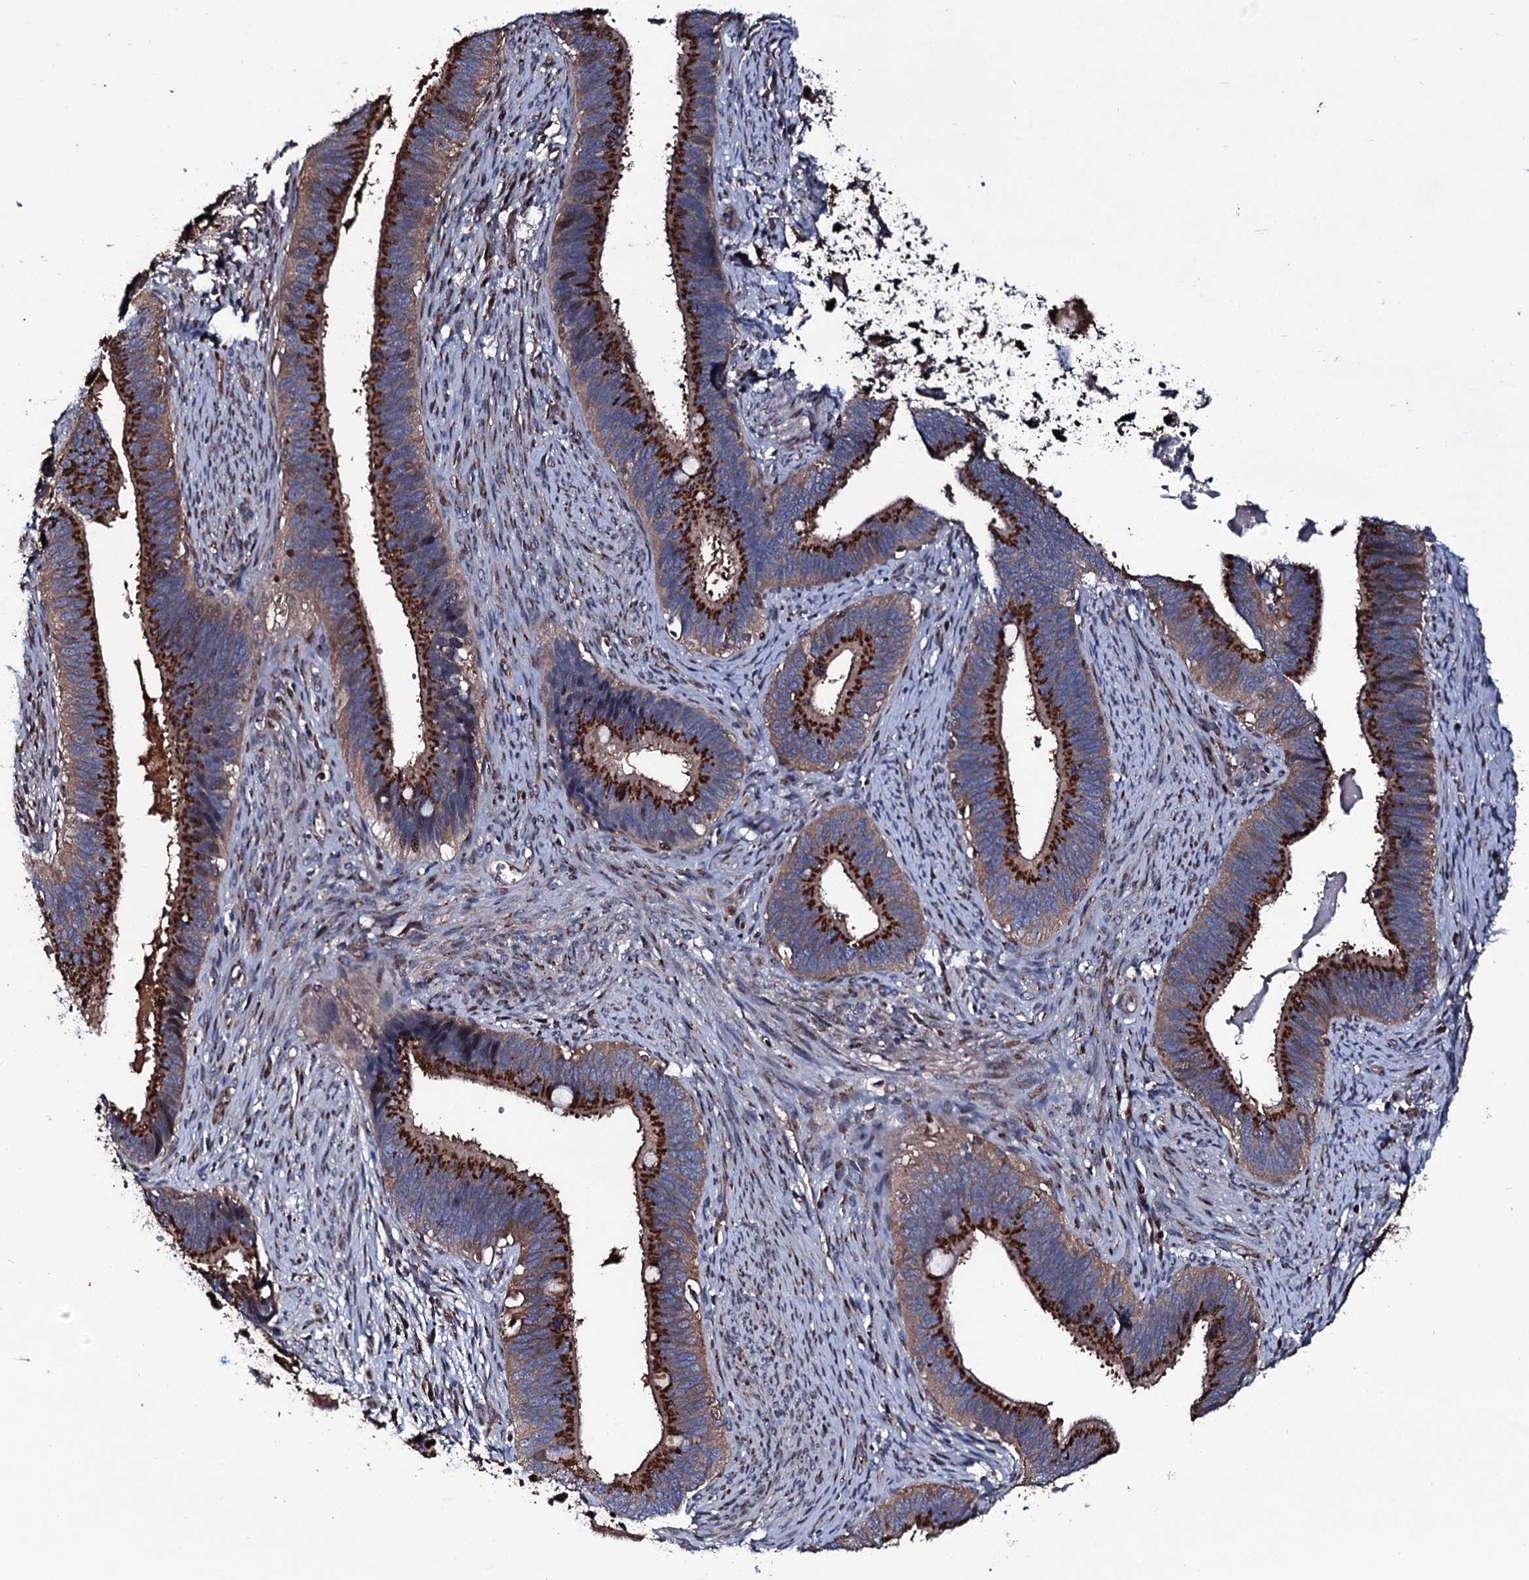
{"staining": {"intensity": "strong", "quantity": ">75%", "location": "cytoplasmic/membranous"}, "tissue": "cervical cancer", "cell_type": "Tumor cells", "image_type": "cancer", "snomed": [{"axis": "morphology", "description": "Adenocarcinoma, NOS"}, {"axis": "topography", "description": "Cervix"}], "caption": "IHC staining of adenocarcinoma (cervical), which demonstrates high levels of strong cytoplasmic/membranous positivity in about >75% of tumor cells indicating strong cytoplasmic/membranous protein expression. The staining was performed using DAB (3,3'-diaminobenzidine) (brown) for protein detection and nuclei were counterstained in hematoxylin (blue).", "gene": "PLET1", "patient": {"sex": "female", "age": 42}}